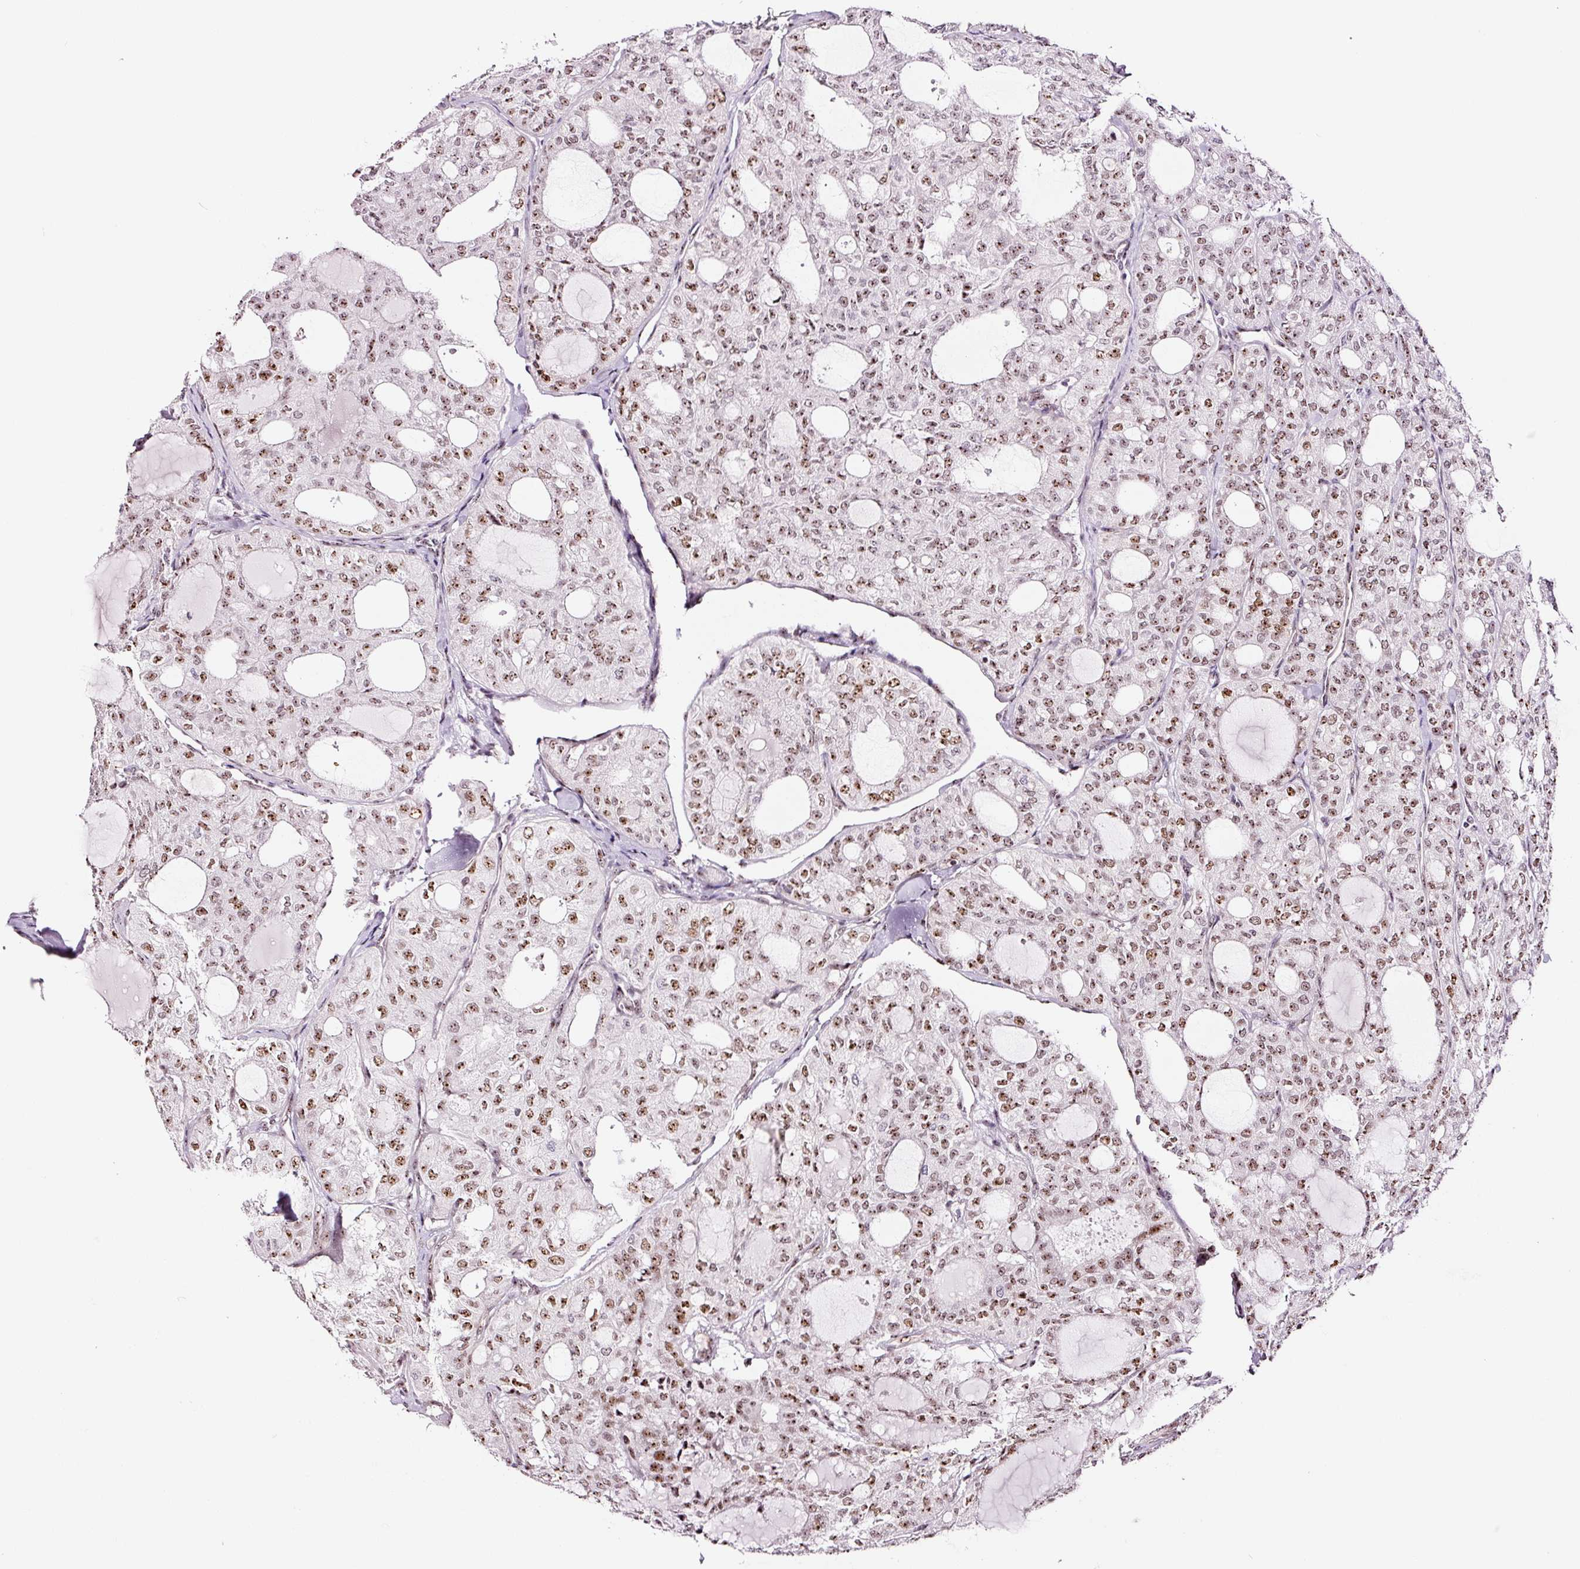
{"staining": {"intensity": "moderate", "quantity": ">75%", "location": "nuclear"}, "tissue": "thyroid cancer", "cell_type": "Tumor cells", "image_type": "cancer", "snomed": [{"axis": "morphology", "description": "Follicular adenoma carcinoma, NOS"}, {"axis": "topography", "description": "Thyroid gland"}], "caption": "Immunohistochemical staining of thyroid cancer displays medium levels of moderate nuclear positivity in about >75% of tumor cells.", "gene": "GNL3", "patient": {"sex": "male", "age": 75}}